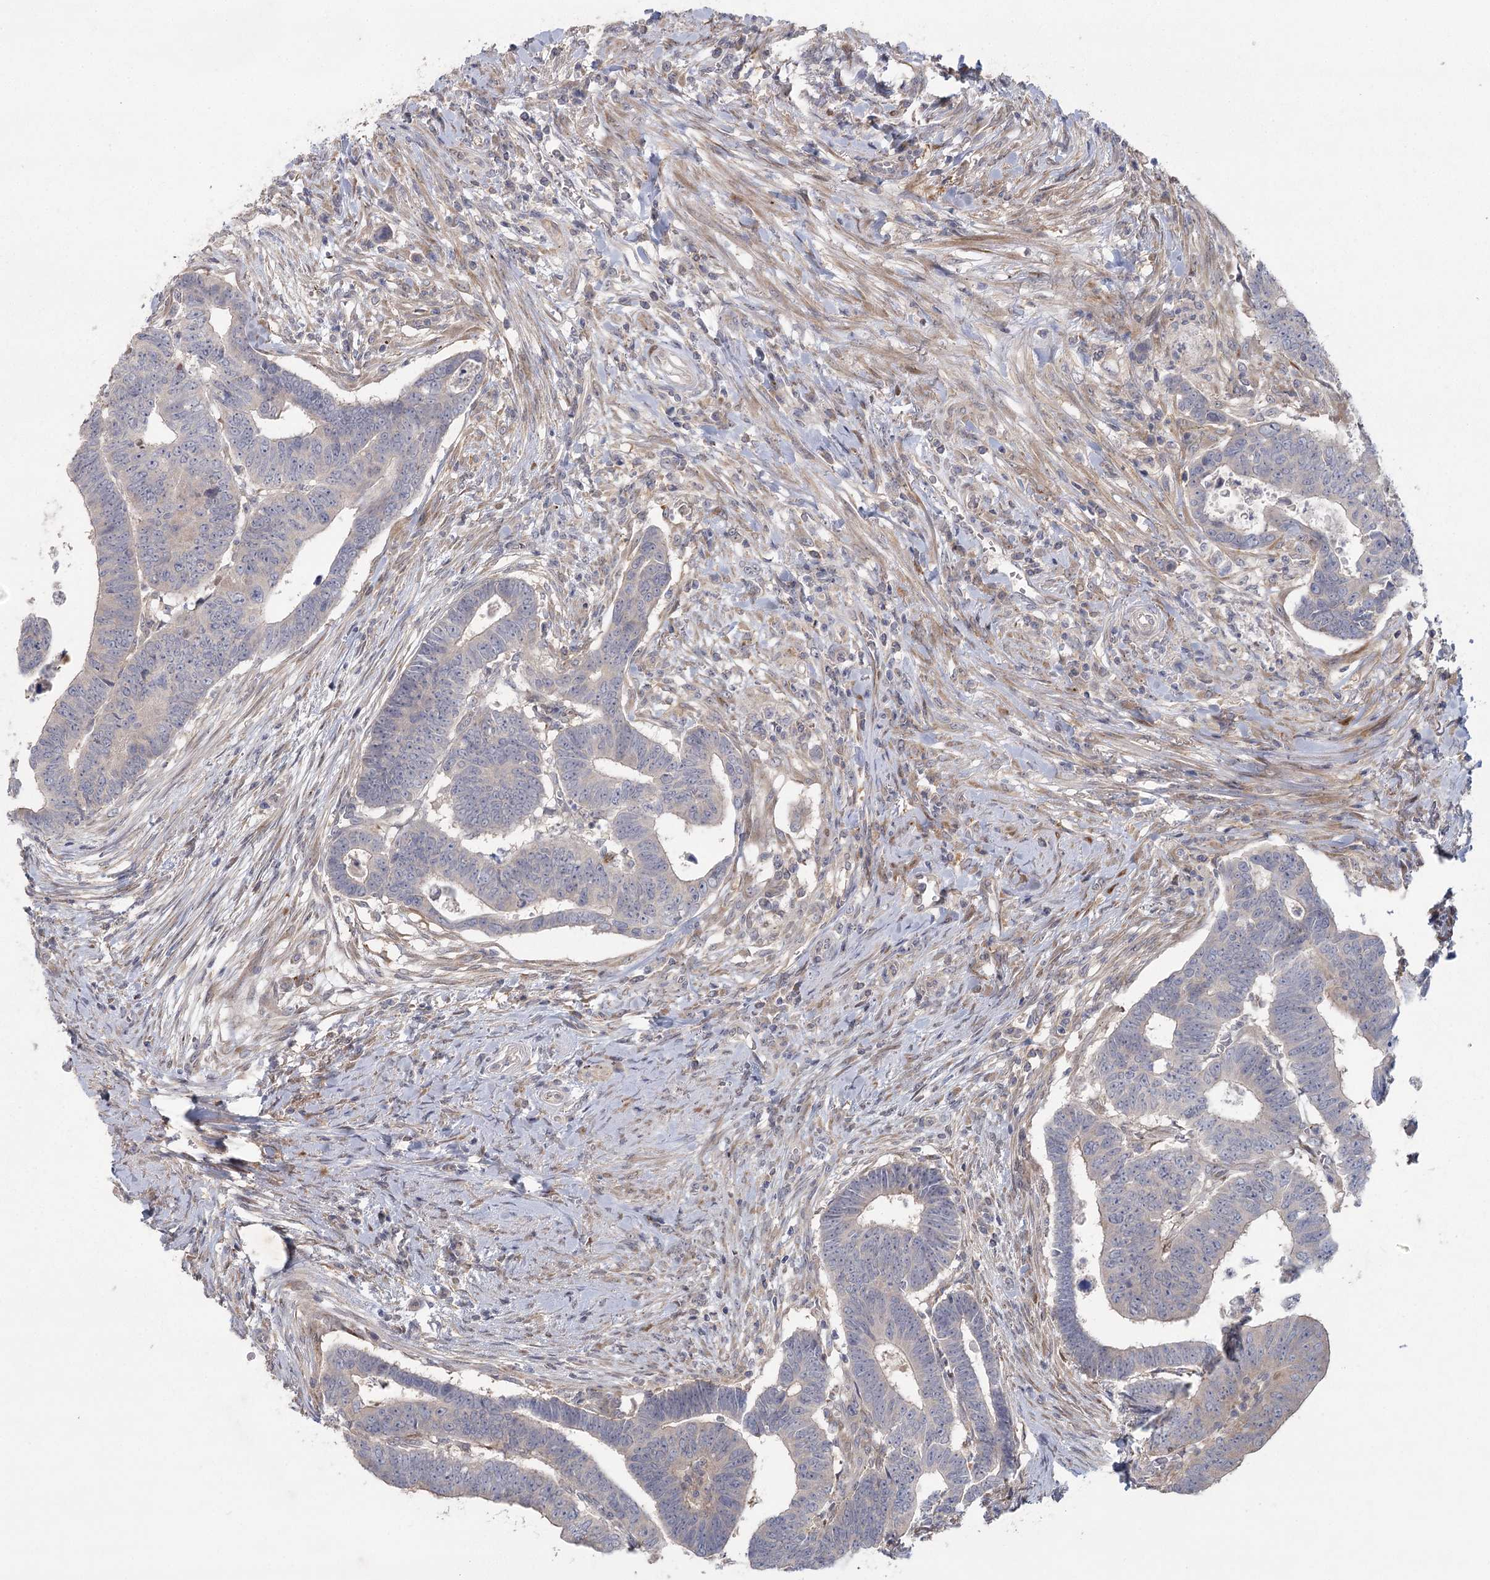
{"staining": {"intensity": "negative", "quantity": "none", "location": "none"}, "tissue": "colorectal cancer", "cell_type": "Tumor cells", "image_type": "cancer", "snomed": [{"axis": "morphology", "description": "Normal tissue, NOS"}, {"axis": "morphology", "description": "Adenocarcinoma, NOS"}, {"axis": "topography", "description": "Rectum"}], "caption": "High magnification brightfield microscopy of colorectal adenocarcinoma stained with DAB (3,3'-diaminobenzidine) (brown) and counterstained with hematoxylin (blue): tumor cells show no significant expression. The staining was performed using DAB to visualize the protein expression in brown, while the nuclei were stained in blue with hematoxylin (Magnification: 20x).", "gene": "FAM110C", "patient": {"sex": "female", "age": 65}}